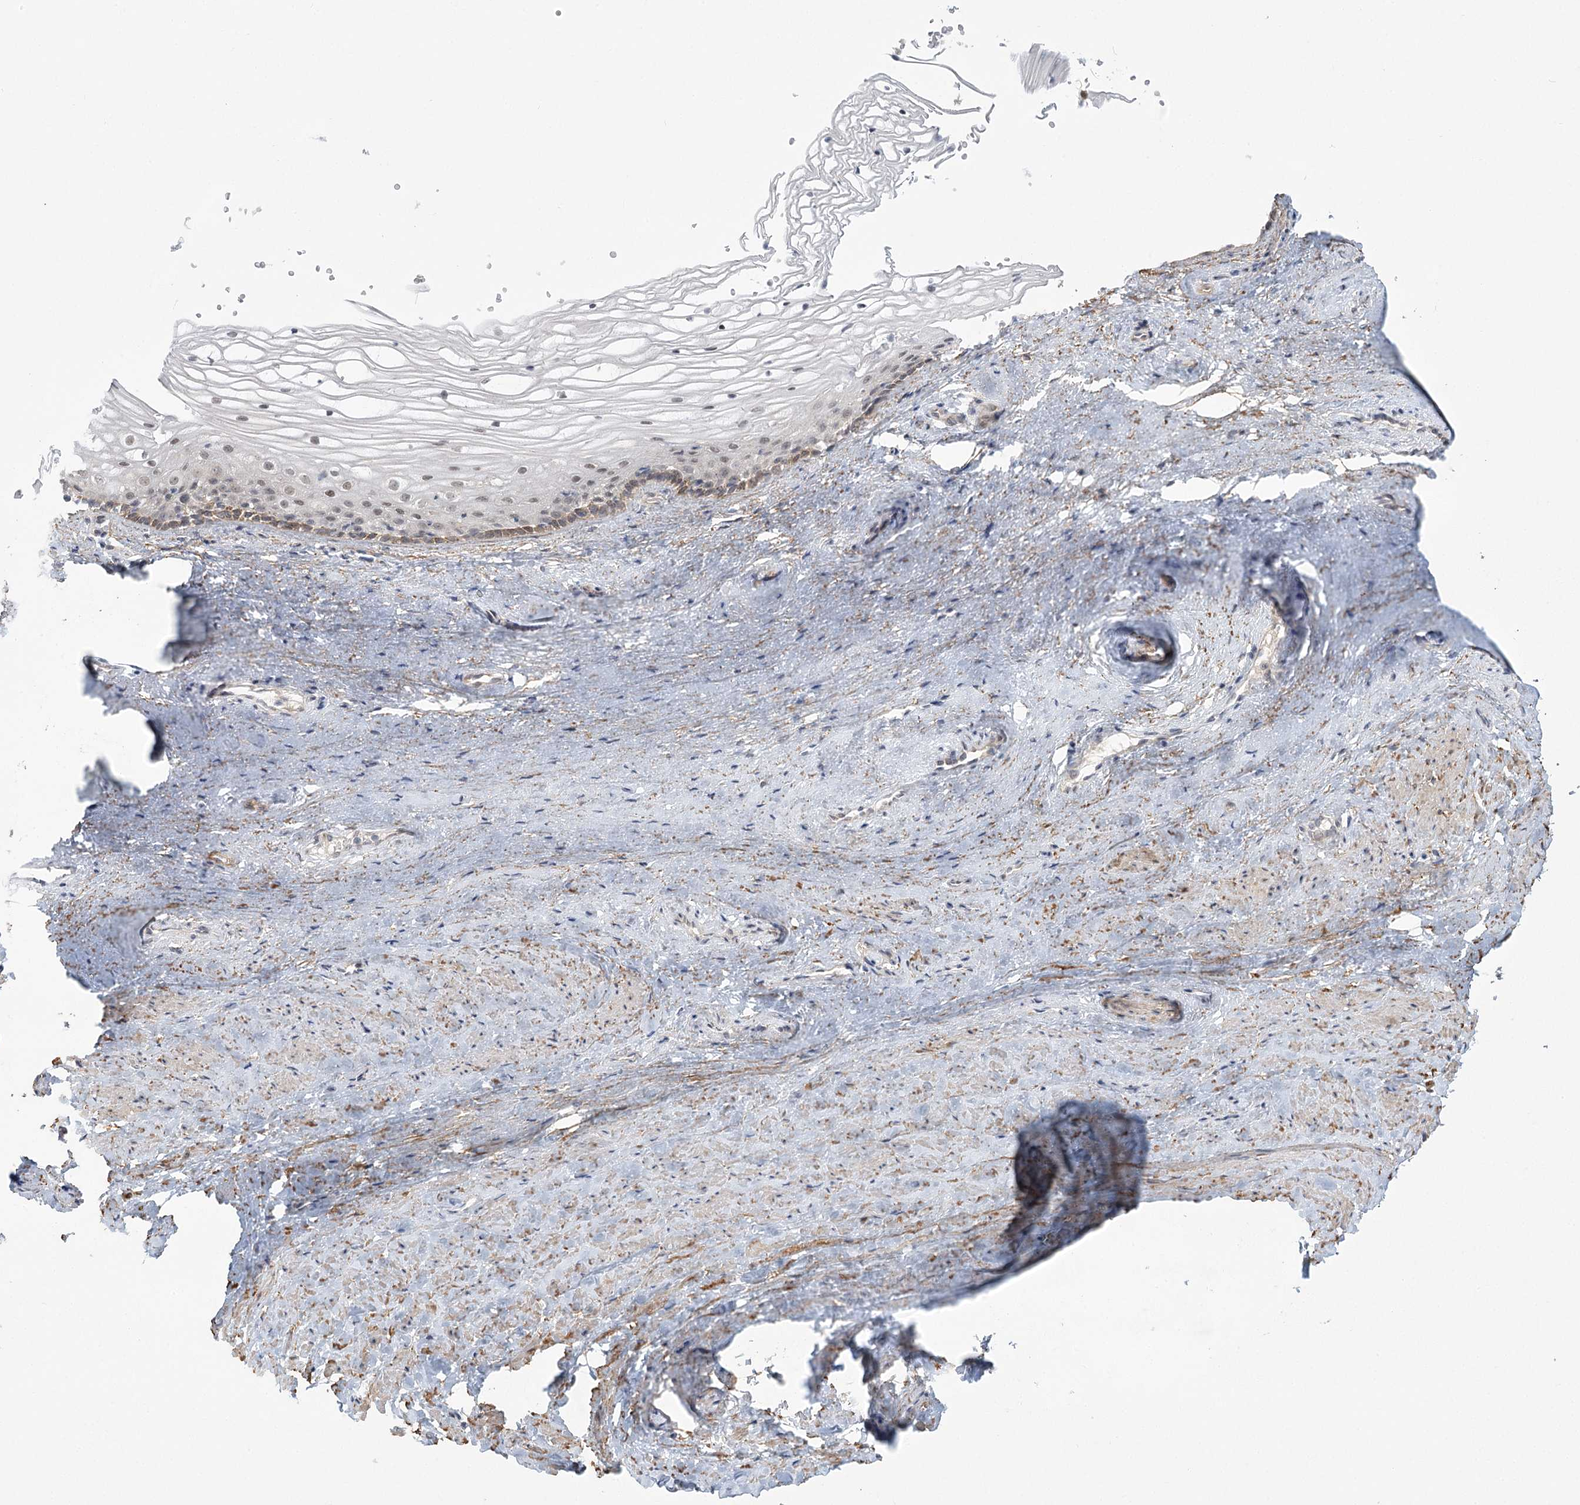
{"staining": {"intensity": "weak", "quantity": "<25%", "location": "cytoplasmic/membranous"}, "tissue": "vagina", "cell_type": "Squamous epithelial cells", "image_type": "normal", "snomed": [{"axis": "morphology", "description": "Normal tissue, NOS"}, {"axis": "topography", "description": "Vagina"}], "caption": "Micrograph shows no significant protein positivity in squamous epithelial cells of normal vagina.", "gene": "MED28", "patient": {"sex": "female", "age": 46}}